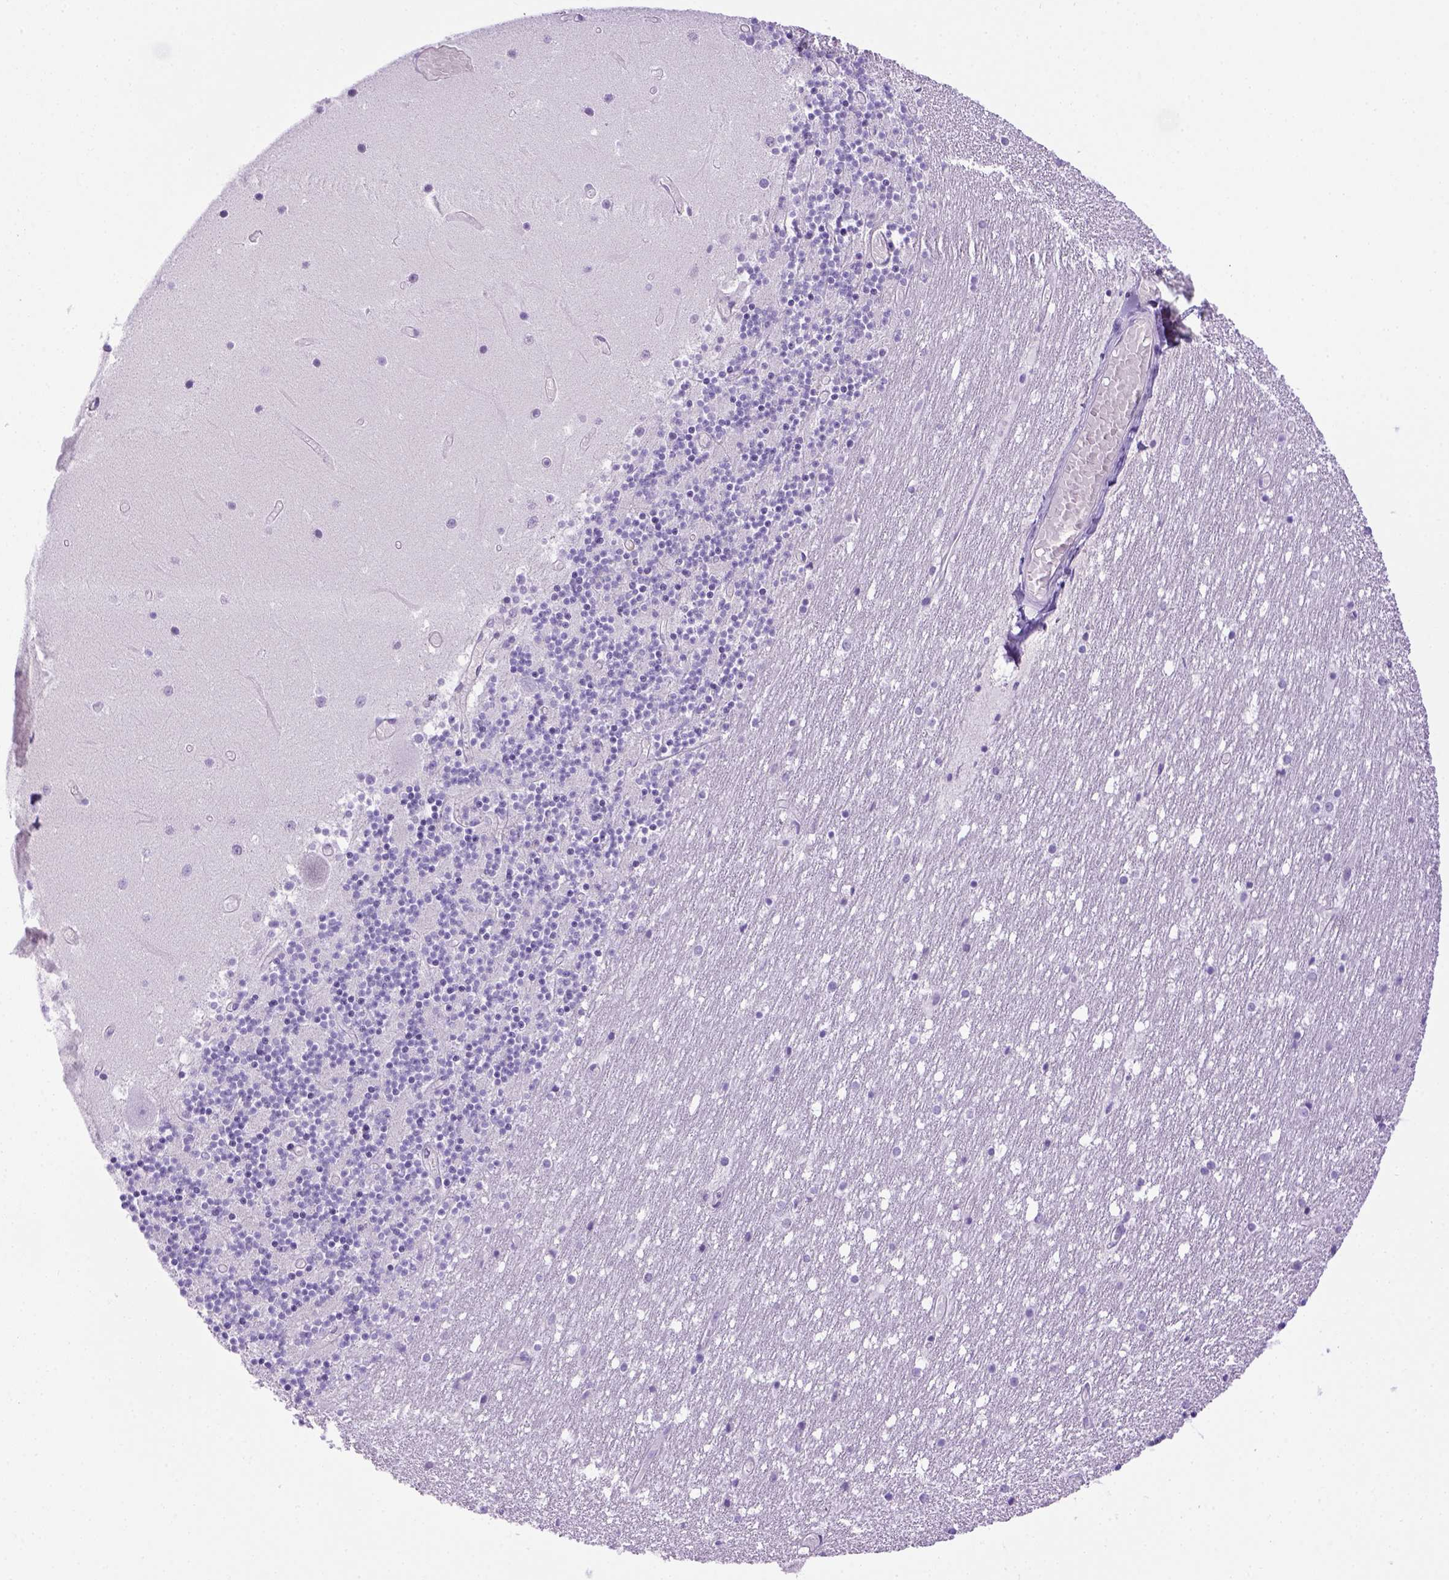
{"staining": {"intensity": "negative", "quantity": "none", "location": "none"}, "tissue": "cerebellum", "cell_type": "Cells in granular layer", "image_type": "normal", "snomed": [{"axis": "morphology", "description": "Normal tissue, NOS"}, {"axis": "topography", "description": "Cerebellum"}], "caption": "Immunohistochemistry (IHC) photomicrograph of unremarkable cerebellum stained for a protein (brown), which displays no positivity in cells in granular layer.", "gene": "ITIH4", "patient": {"sex": "female", "age": 28}}